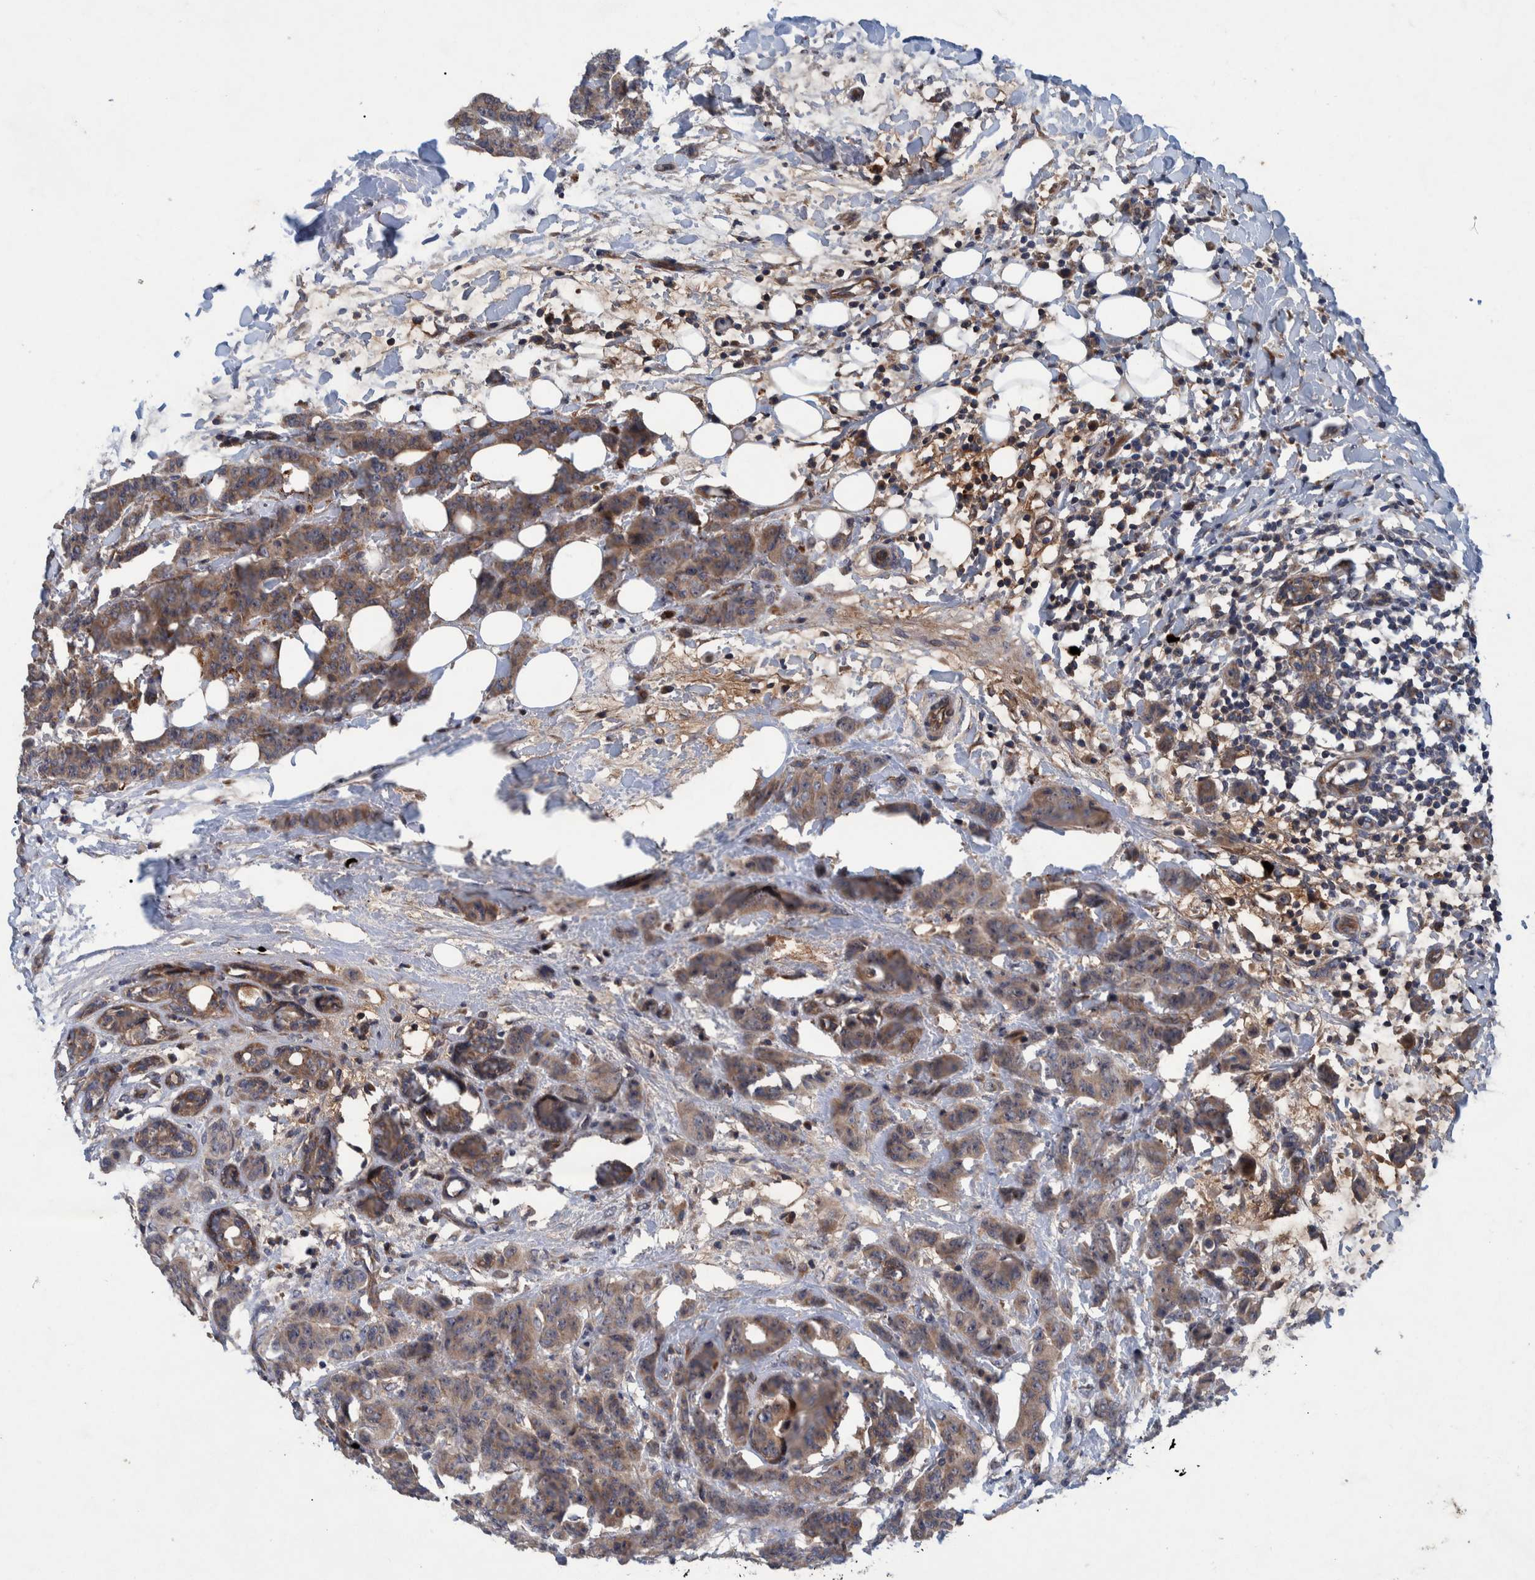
{"staining": {"intensity": "moderate", "quantity": ">75%", "location": "cytoplasmic/membranous"}, "tissue": "breast cancer", "cell_type": "Tumor cells", "image_type": "cancer", "snomed": [{"axis": "morphology", "description": "Normal tissue, NOS"}, {"axis": "morphology", "description": "Duct carcinoma"}, {"axis": "topography", "description": "Breast"}], "caption": "Human breast invasive ductal carcinoma stained with a brown dye shows moderate cytoplasmic/membranous positive positivity in approximately >75% of tumor cells.", "gene": "ITIH3", "patient": {"sex": "female", "age": 40}}